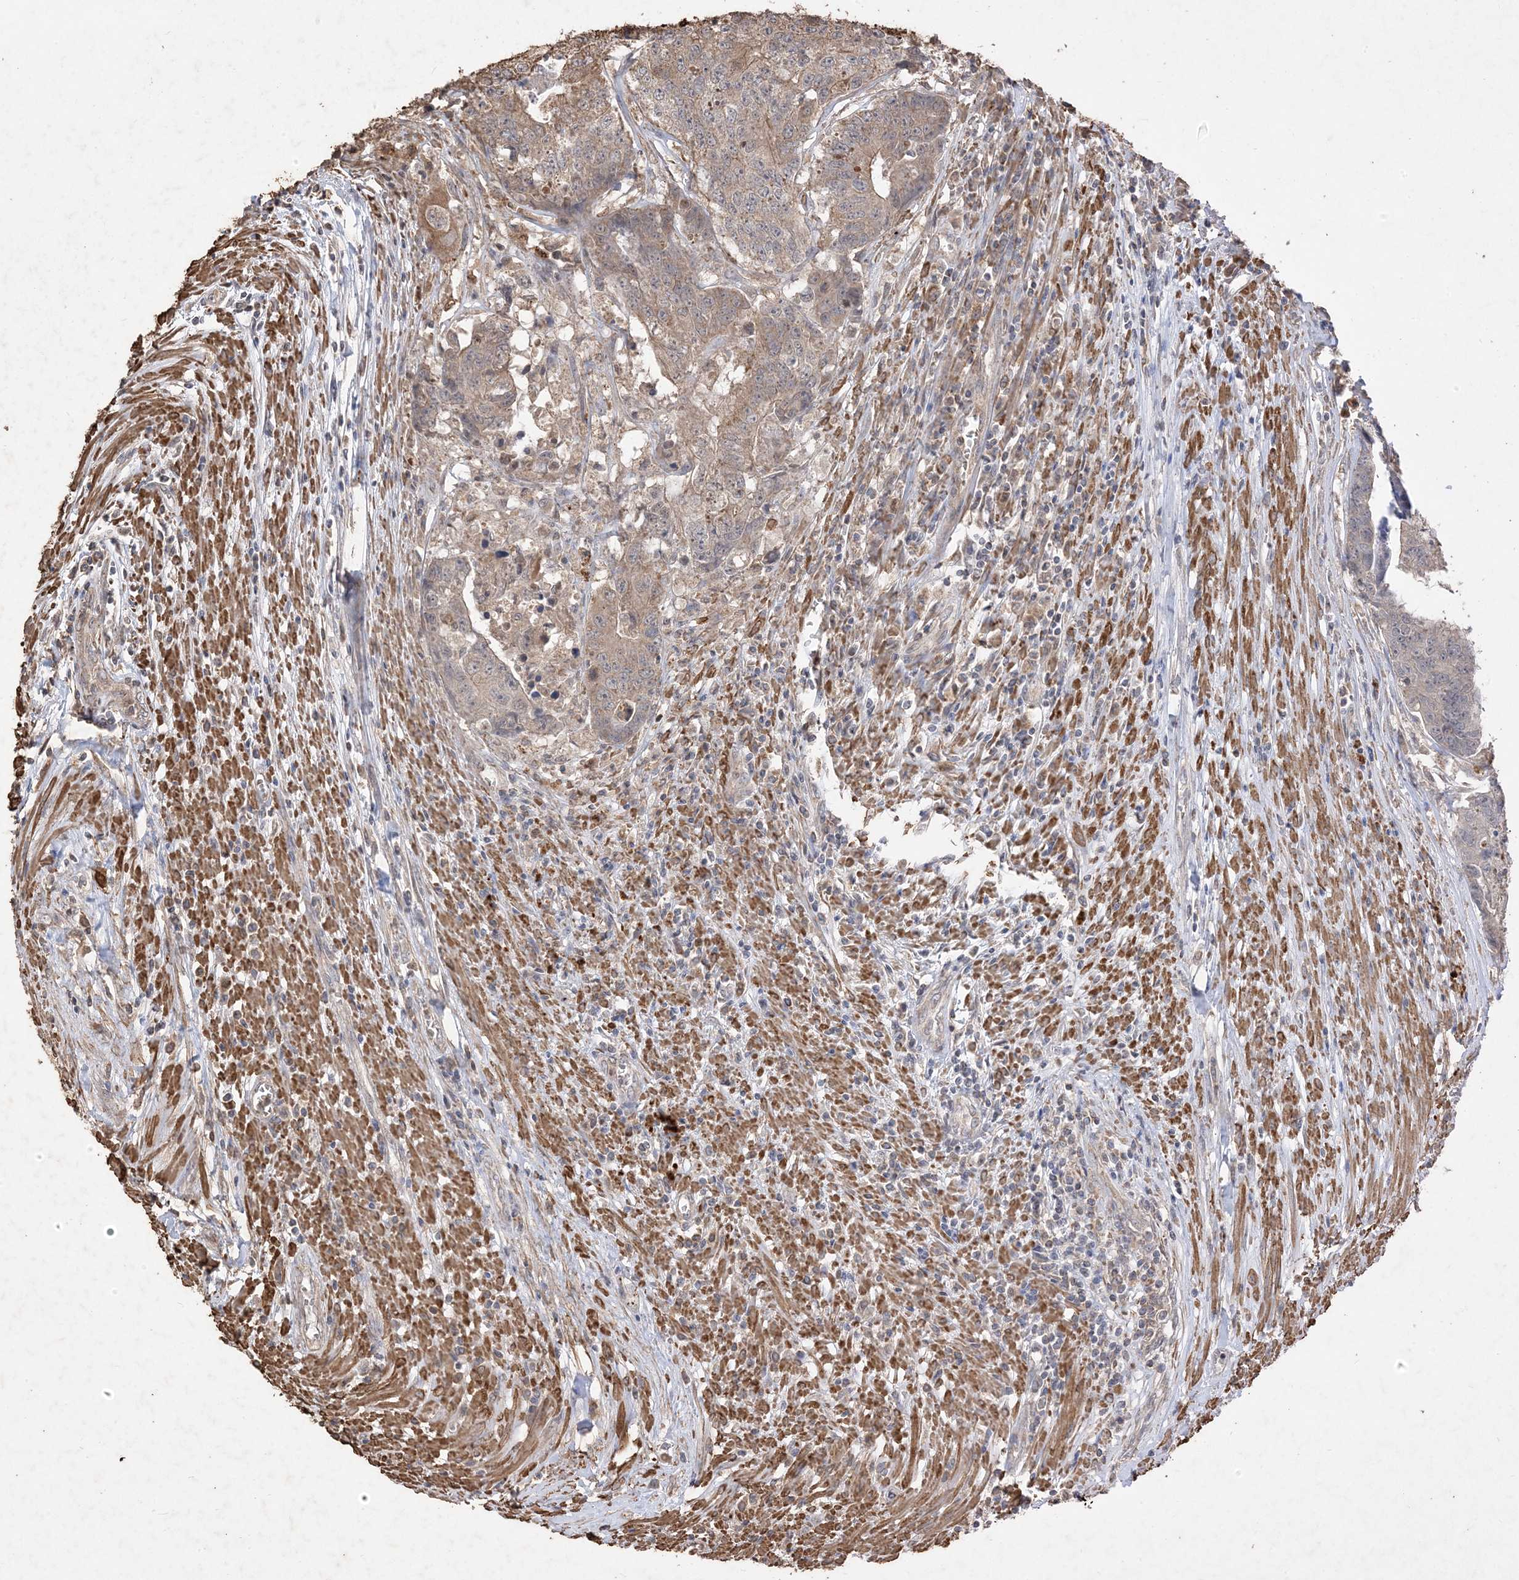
{"staining": {"intensity": "weak", "quantity": "25%-75%", "location": "cytoplasmic/membranous"}, "tissue": "colorectal cancer", "cell_type": "Tumor cells", "image_type": "cancer", "snomed": [{"axis": "morphology", "description": "Adenocarcinoma, NOS"}, {"axis": "topography", "description": "Colon"}], "caption": "Colorectal cancer stained with DAB immunohistochemistry (IHC) exhibits low levels of weak cytoplasmic/membranous expression in approximately 25%-75% of tumor cells.", "gene": "HPS4", "patient": {"sex": "female", "age": 67}}